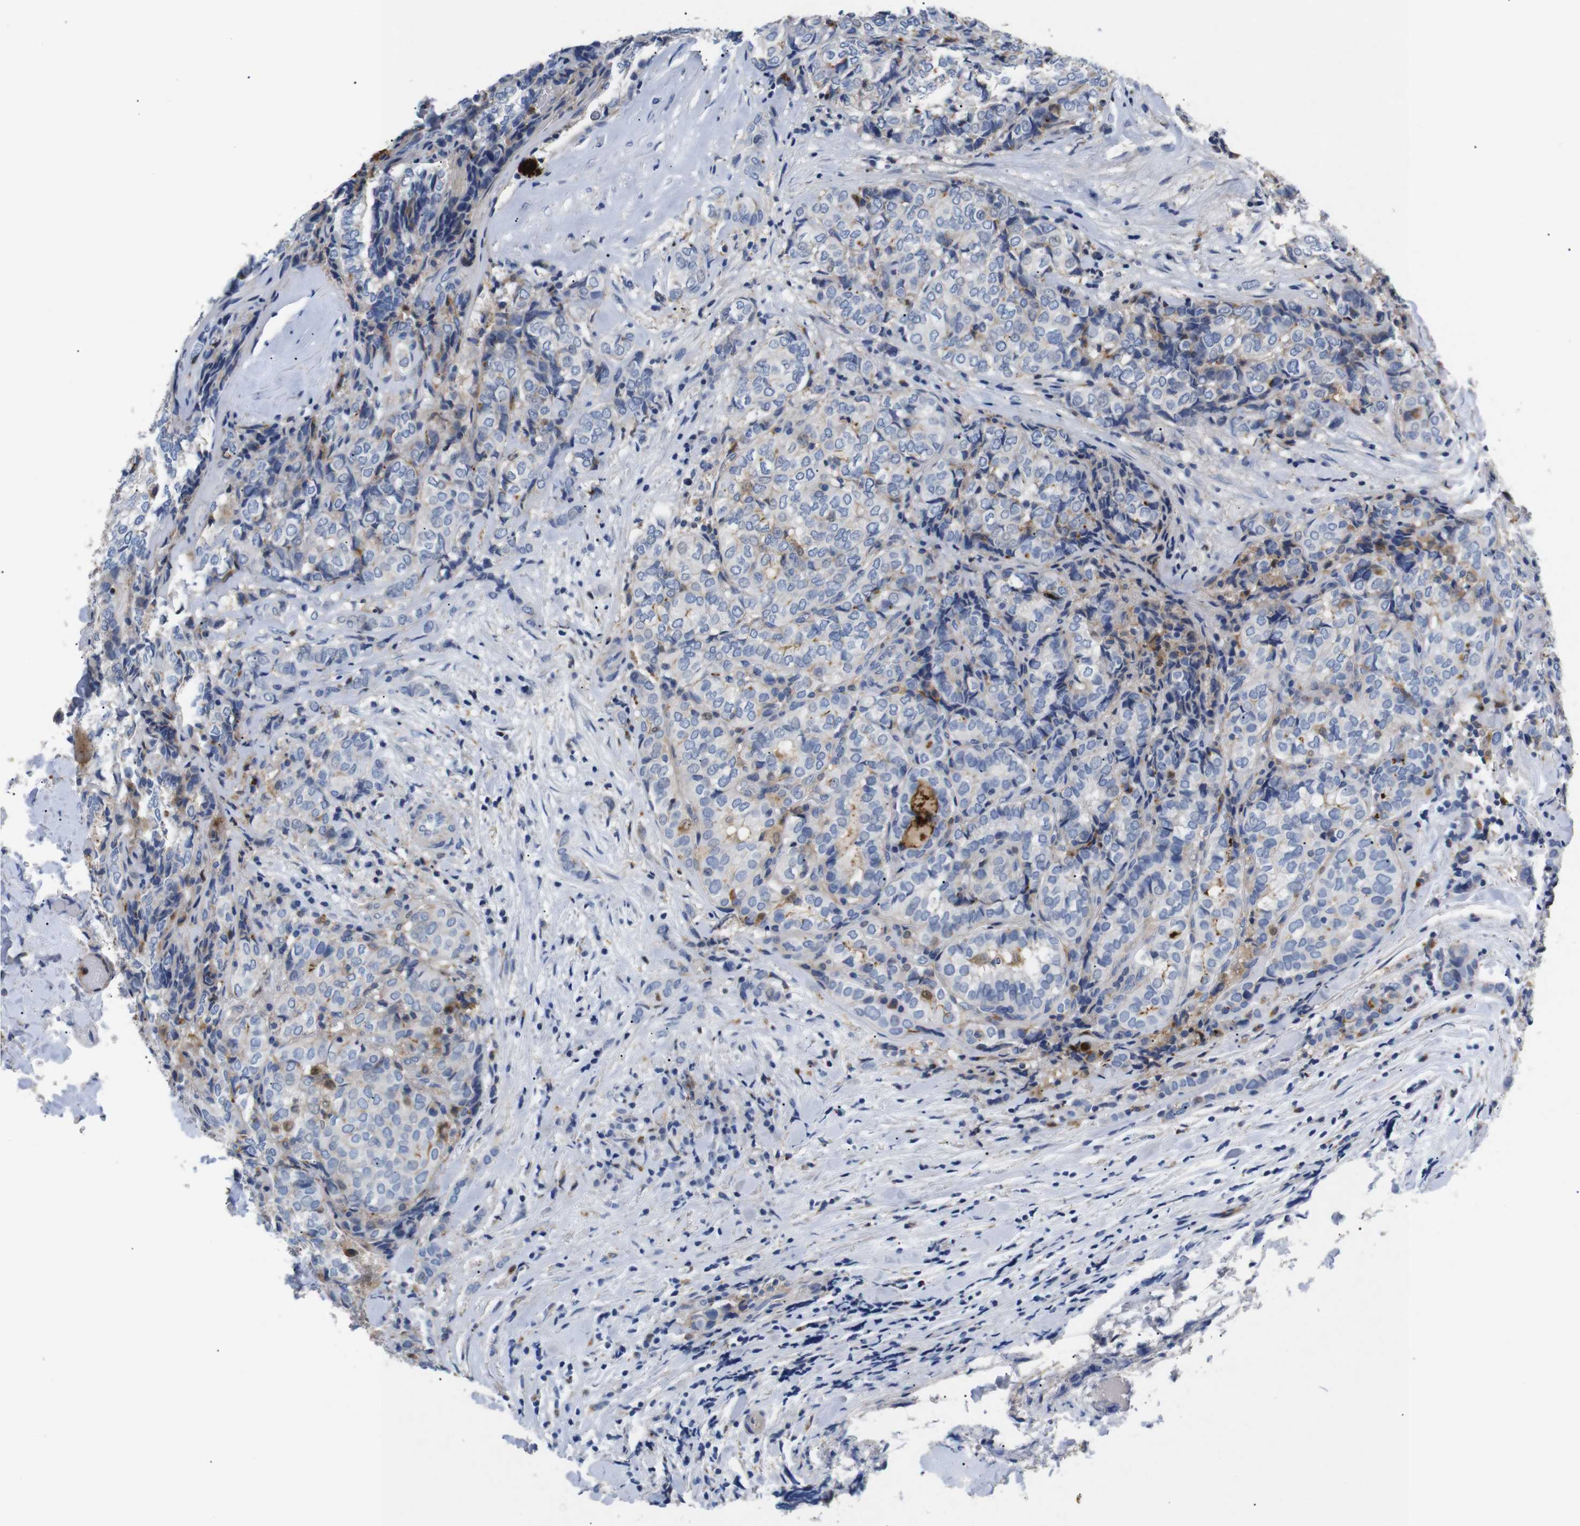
{"staining": {"intensity": "weak", "quantity": "<25%", "location": "cytoplasmic/membranous"}, "tissue": "thyroid cancer", "cell_type": "Tumor cells", "image_type": "cancer", "snomed": [{"axis": "morphology", "description": "Normal tissue, NOS"}, {"axis": "morphology", "description": "Papillary adenocarcinoma, NOS"}, {"axis": "topography", "description": "Thyroid gland"}], "caption": "Tumor cells show no significant positivity in papillary adenocarcinoma (thyroid). (Brightfield microscopy of DAB (3,3'-diaminobenzidine) immunohistochemistry (IHC) at high magnification).", "gene": "SDCBP", "patient": {"sex": "female", "age": 30}}